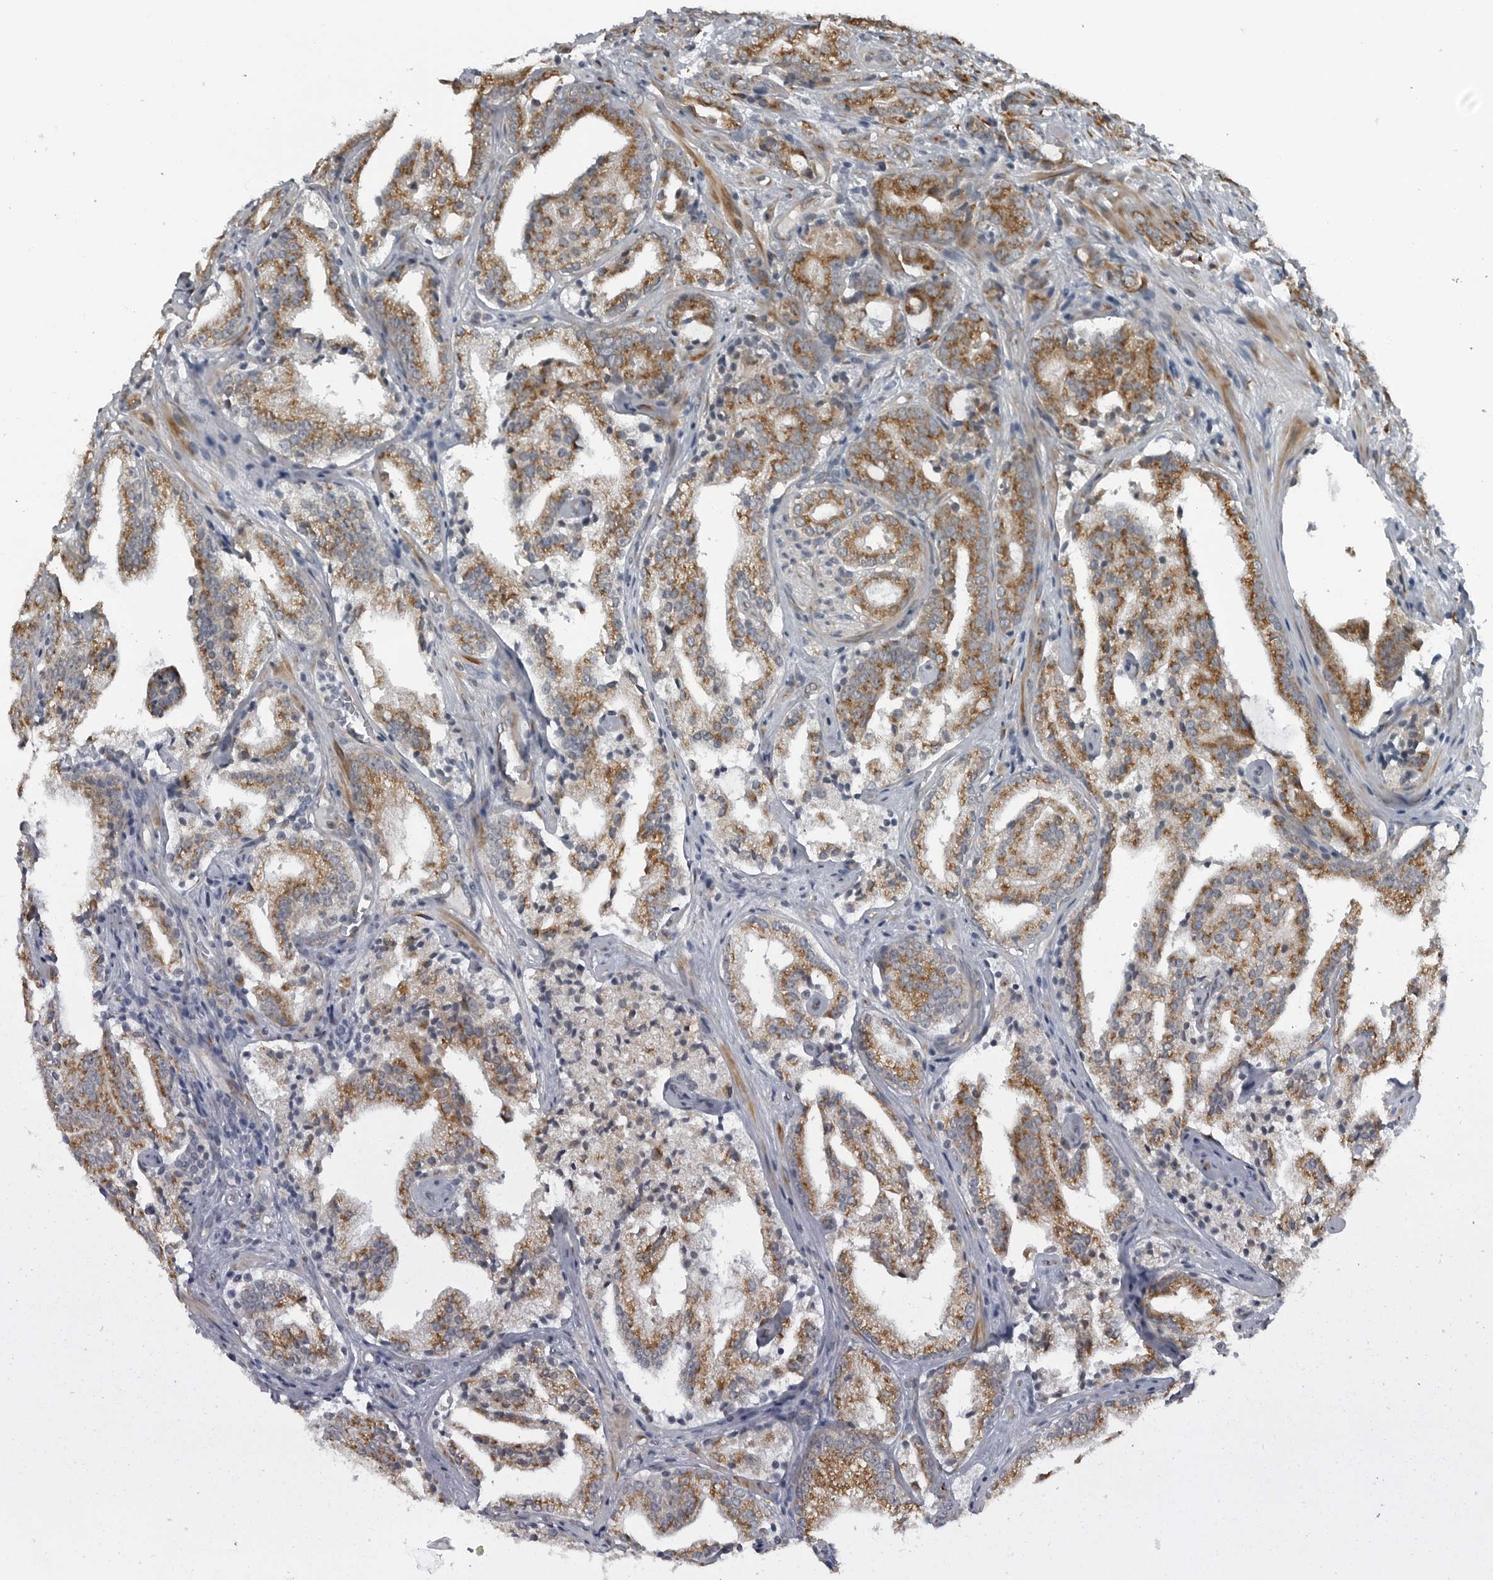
{"staining": {"intensity": "moderate", "quantity": ">75%", "location": "cytoplasmic/membranous"}, "tissue": "prostate cancer", "cell_type": "Tumor cells", "image_type": "cancer", "snomed": [{"axis": "morphology", "description": "Adenocarcinoma, High grade"}, {"axis": "topography", "description": "Prostate"}], "caption": "Protein staining exhibits moderate cytoplasmic/membranous staining in approximately >75% of tumor cells in adenocarcinoma (high-grade) (prostate).", "gene": "CEP85", "patient": {"sex": "male", "age": 57}}